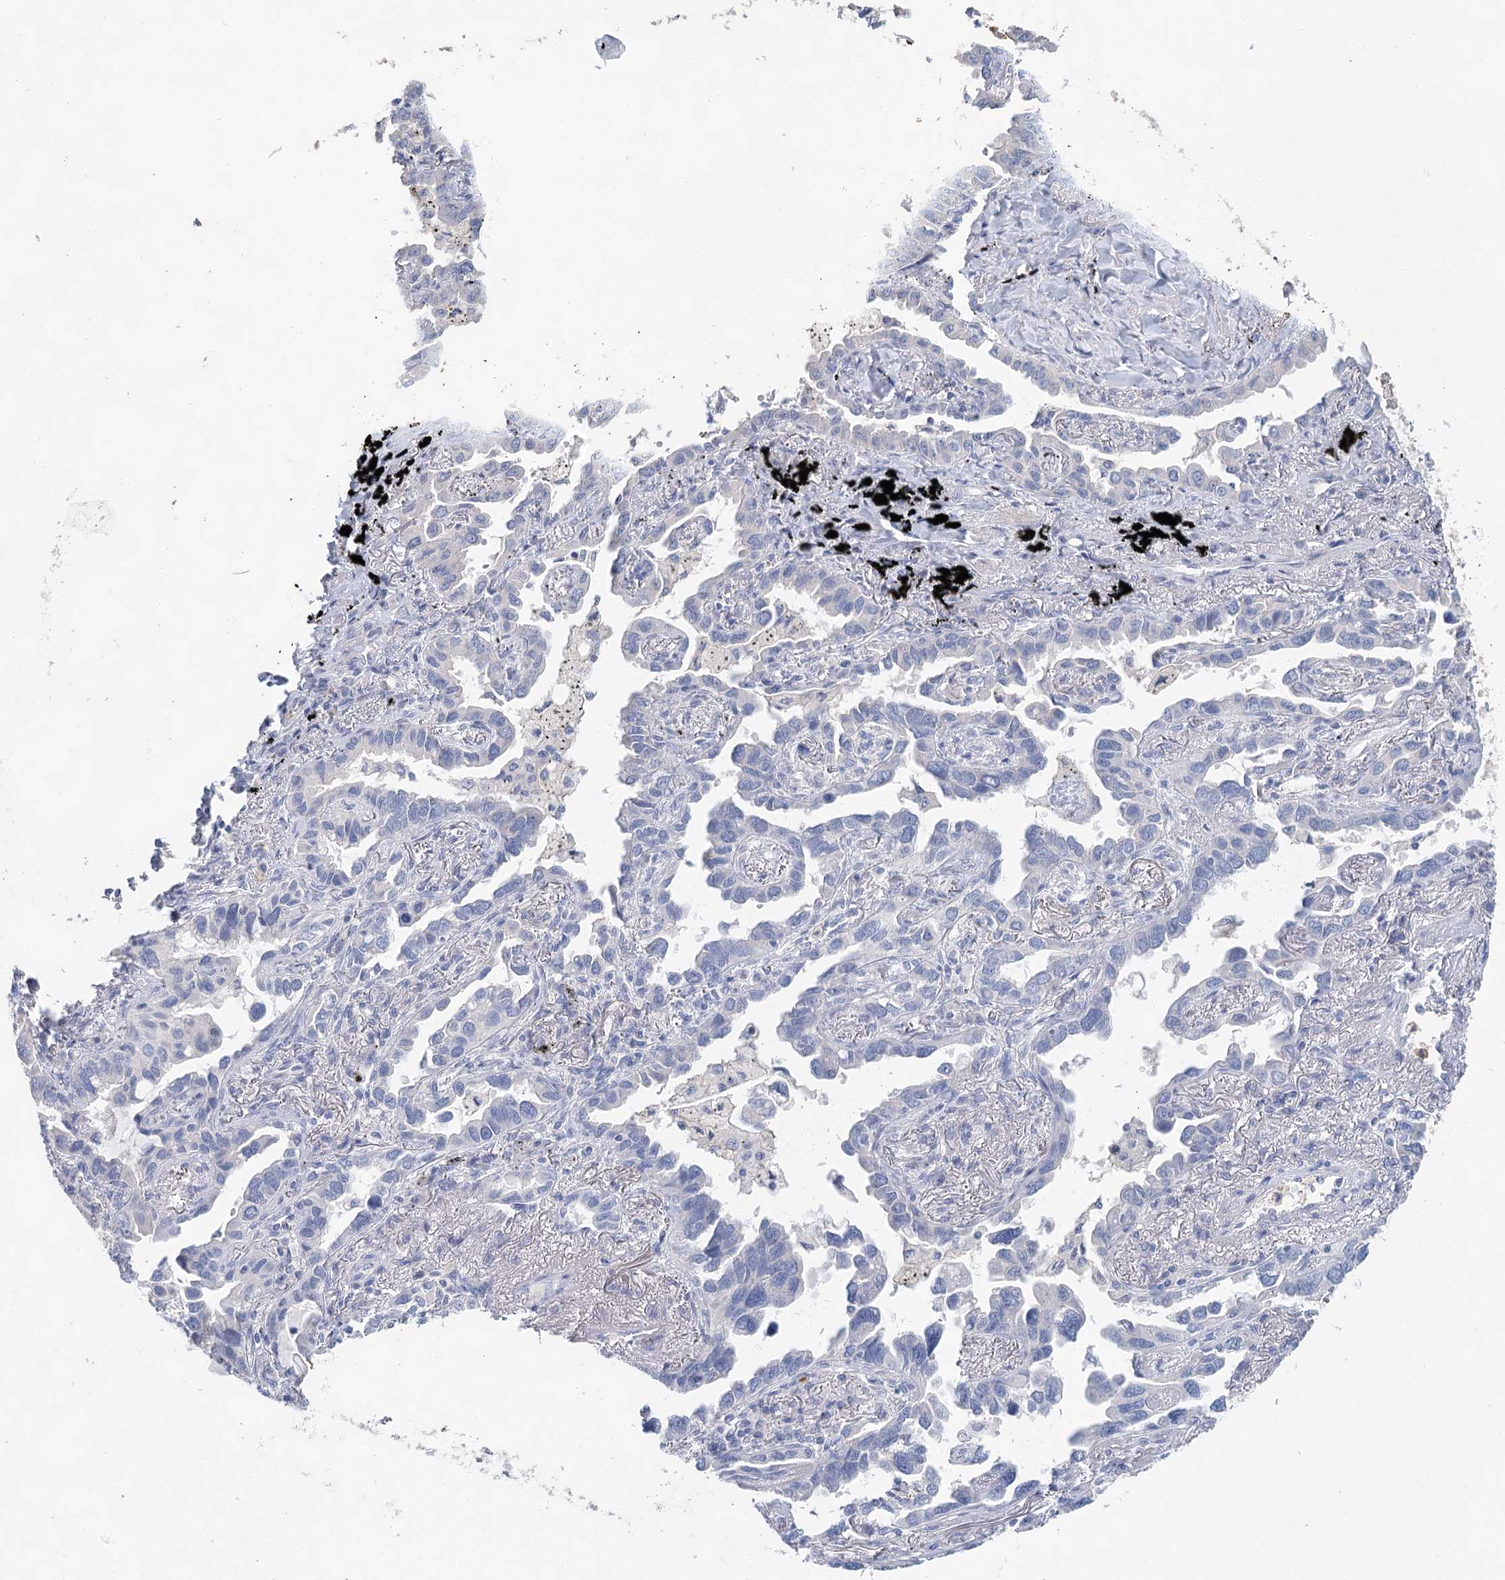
{"staining": {"intensity": "negative", "quantity": "none", "location": "none"}, "tissue": "lung cancer", "cell_type": "Tumor cells", "image_type": "cancer", "snomed": [{"axis": "morphology", "description": "Adenocarcinoma, NOS"}, {"axis": "topography", "description": "Lung"}], "caption": "Lung cancer was stained to show a protein in brown. There is no significant staining in tumor cells. (Brightfield microscopy of DAB immunohistochemistry (IHC) at high magnification).", "gene": "MYL6B", "patient": {"sex": "male", "age": 67}}